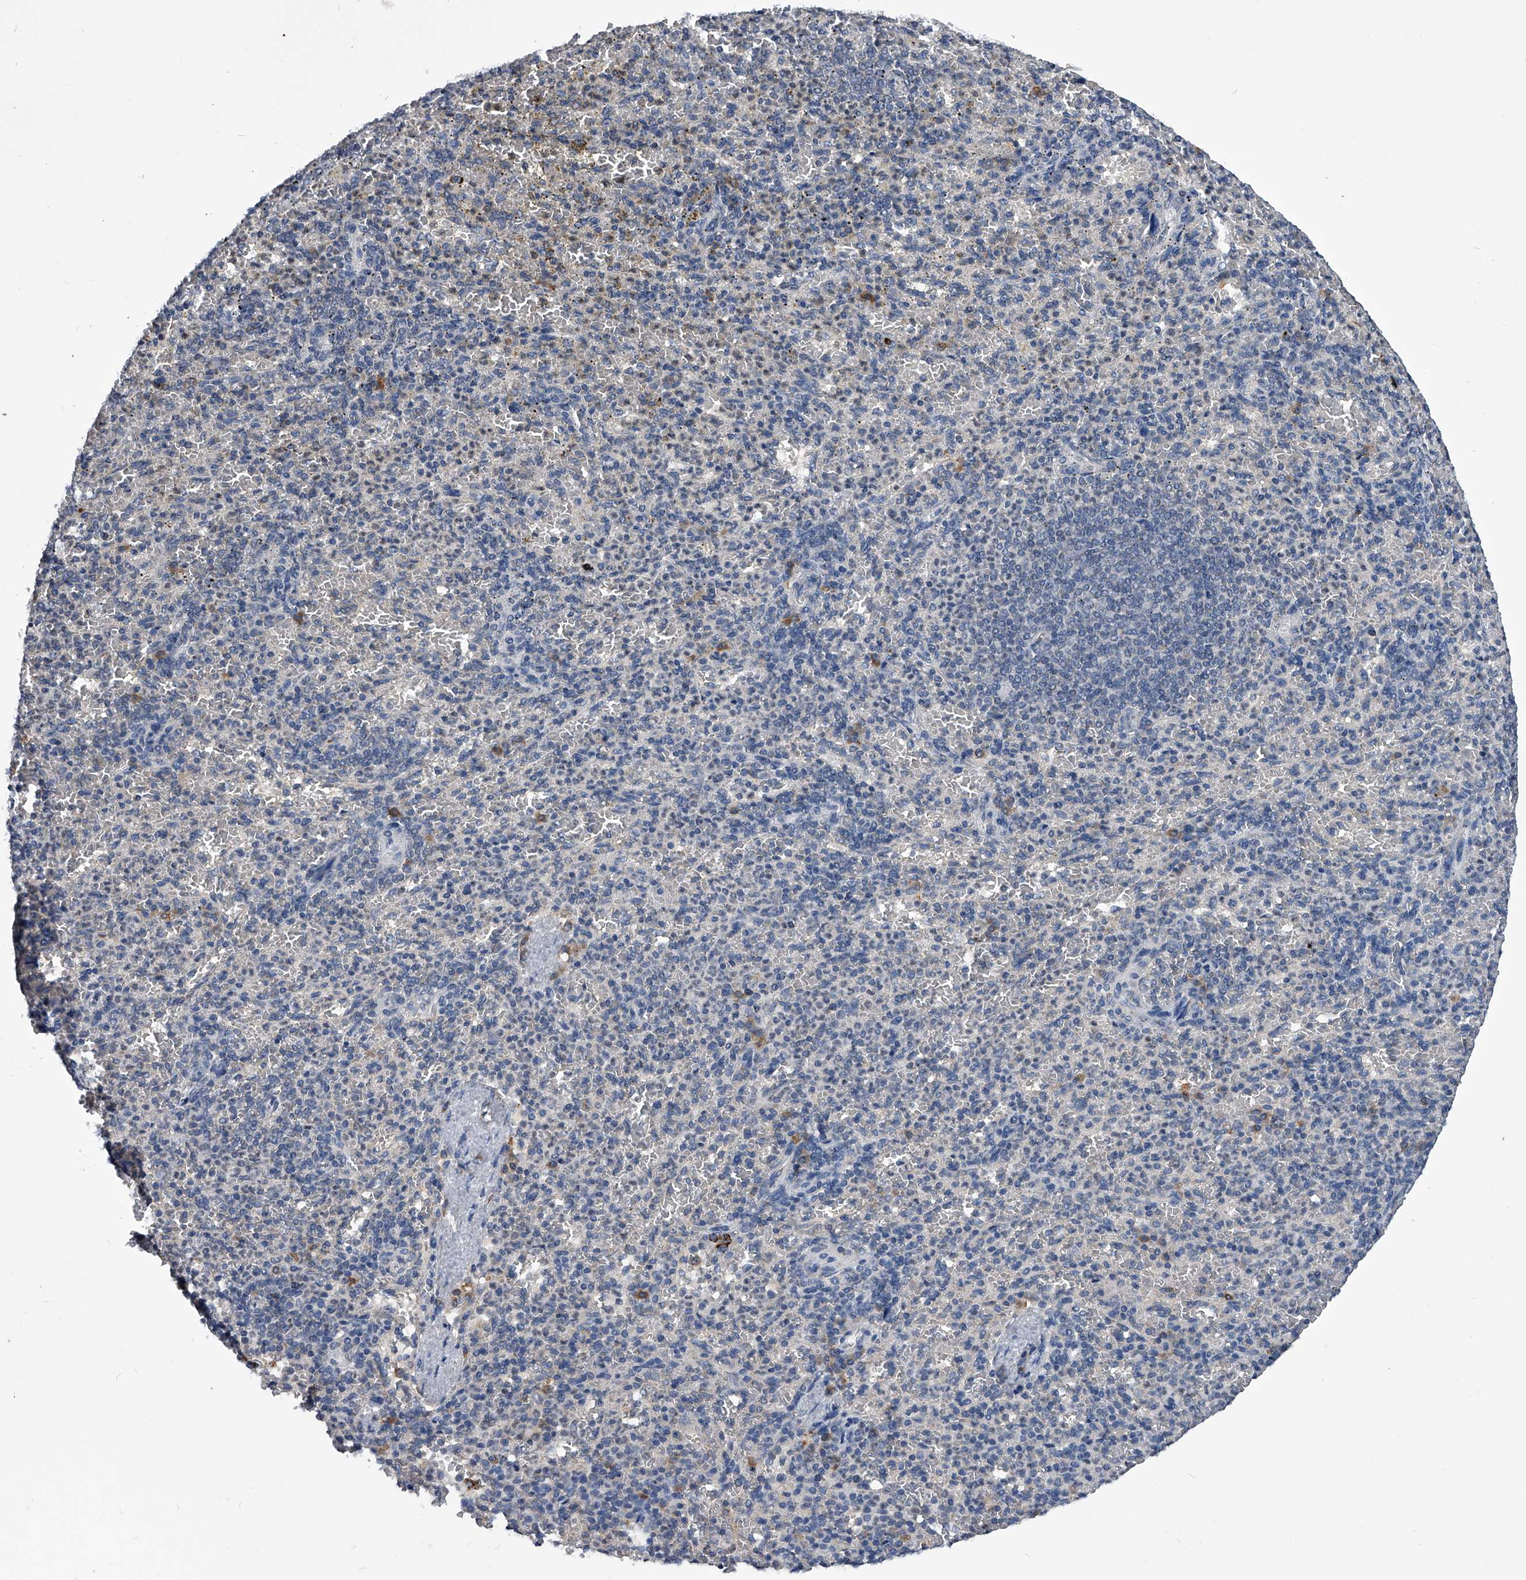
{"staining": {"intensity": "weak", "quantity": "25%-75%", "location": "cytoplasmic/membranous"}, "tissue": "spleen", "cell_type": "Cells in red pulp", "image_type": "normal", "snomed": [{"axis": "morphology", "description": "Normal tissue, NOS"}, {"axis": "topography", "description": "Spleen"}], "caption": "About 25%-75% of cells in red pulp in normal human spleen display weak cytoplasmic/membranous protein staining as visualized by brown immunohistochemical staining.", "gene": "OAT", "patient": {"sex": "female", "age": 74}}